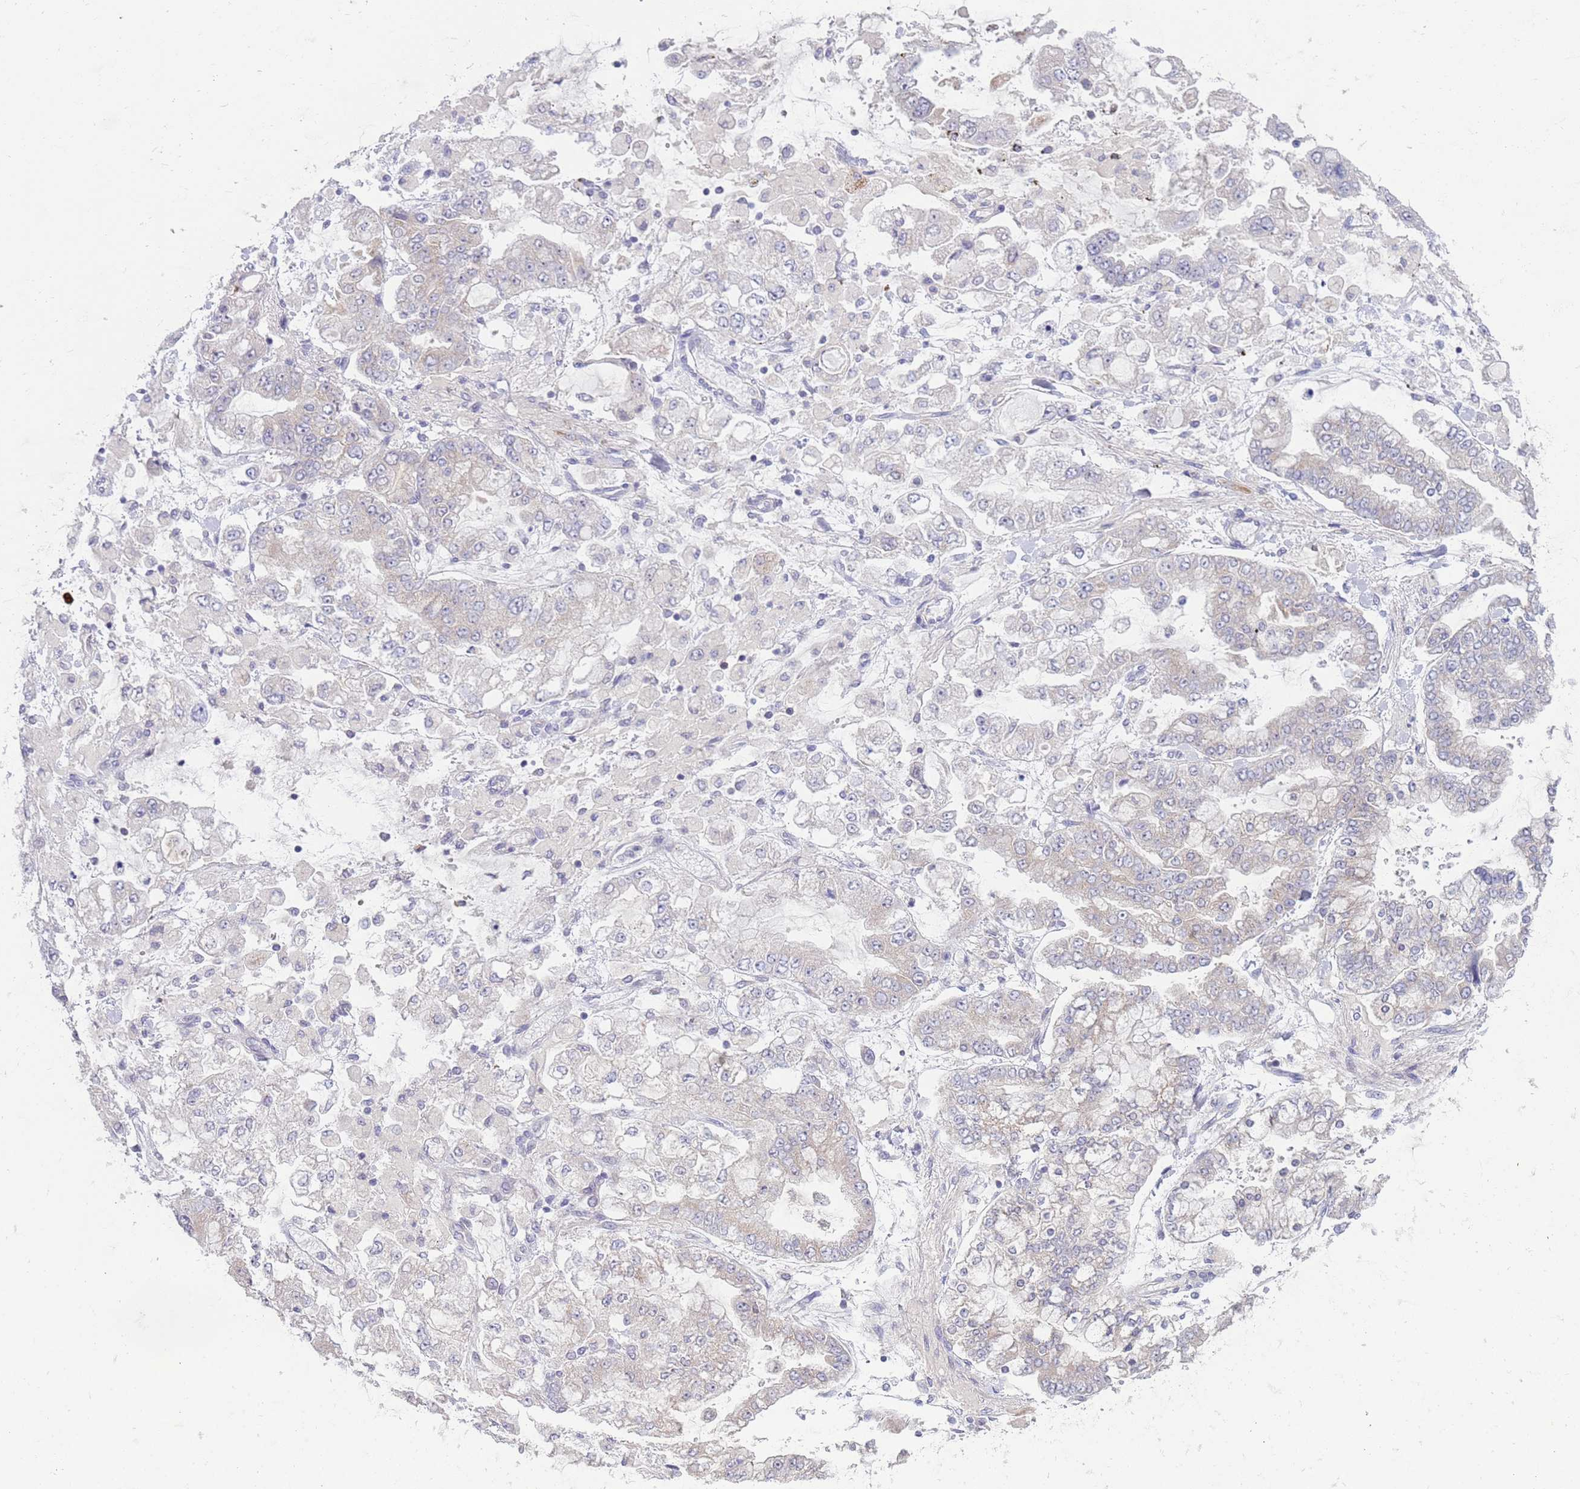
{"staining": {"intensity": "negative", "quantity": "none", "location": "none"}, "tissue": "stomach cancer", "cell_type": "Tumor cells", "image_type": "cancer", "snomed": [{"axis": "morphology", "description": "Normal tissue, NOS"}, {"axis": "morphology", "description": "Adenocarcinoma, NOS"}, {"axis": "topography", "description": "Stomach, upper"}, {"axis": "topography", "description": "Stomach"}], "caption": "Tumor cells are negative for protein expression in human stomach cancer (adenocarcinoma). (Brightfield microscopy of DAB IHC at high magnification).", "gene": "STK25", "patient": {"sex": "male", "age": 76}}